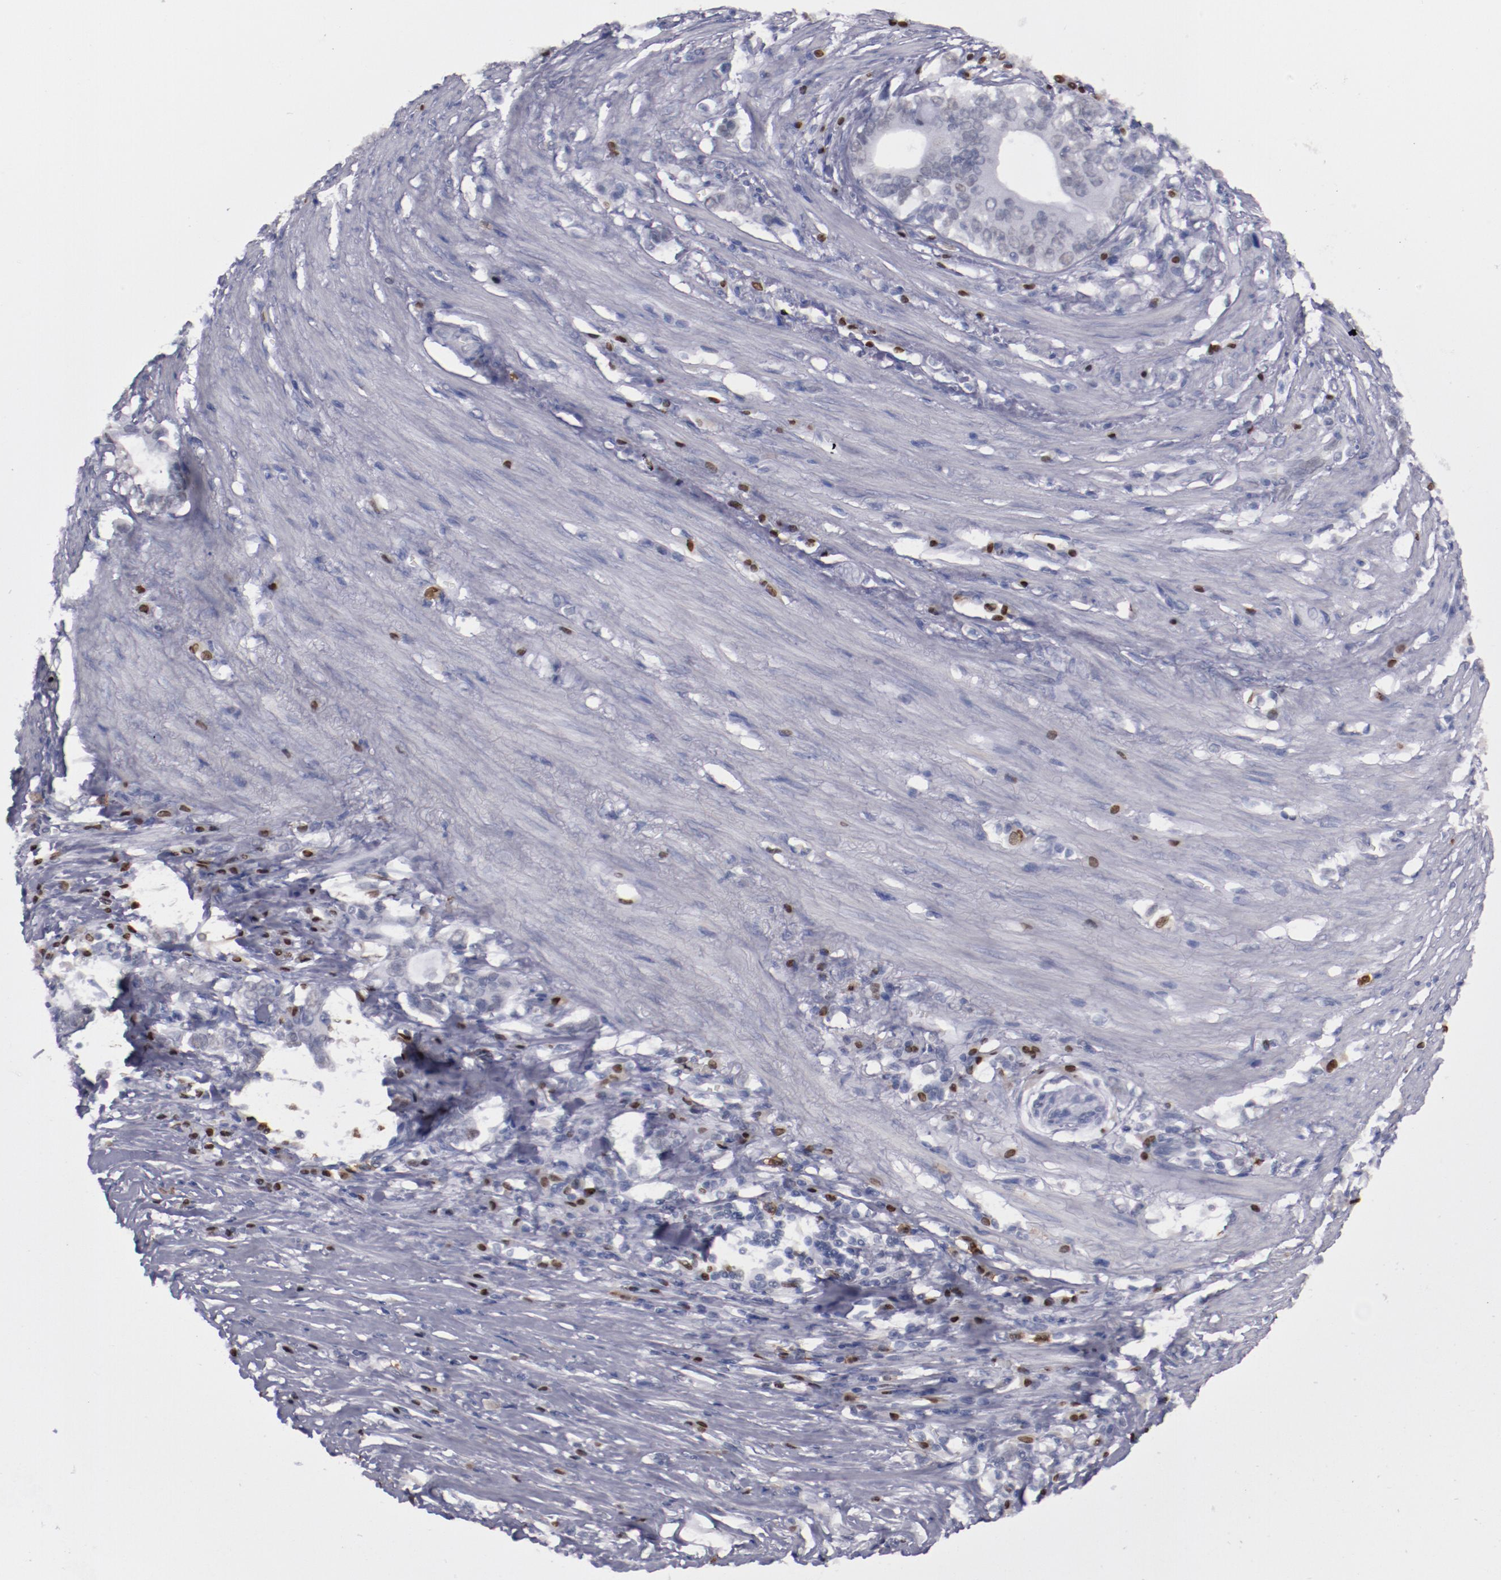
{"staining": {"intensity": "negative", "quantity": "none", "location": "none"}, "tissue": "stomach cancer", "cell_type": "Tumor cells", "image_type": "cancer", "snomed": [{"axis": "morphology", "description": "Adenocarcinoma, NOS"}, {"axis": "topography", "description": "Stomach, lower"}], "caption": "A micrograph of adenocarcinoma (stomach) stained for a protein reveals no brown staining in tumor cells.", "gene": "IRF4", "patient": {"sex": "female", "age": 72}}